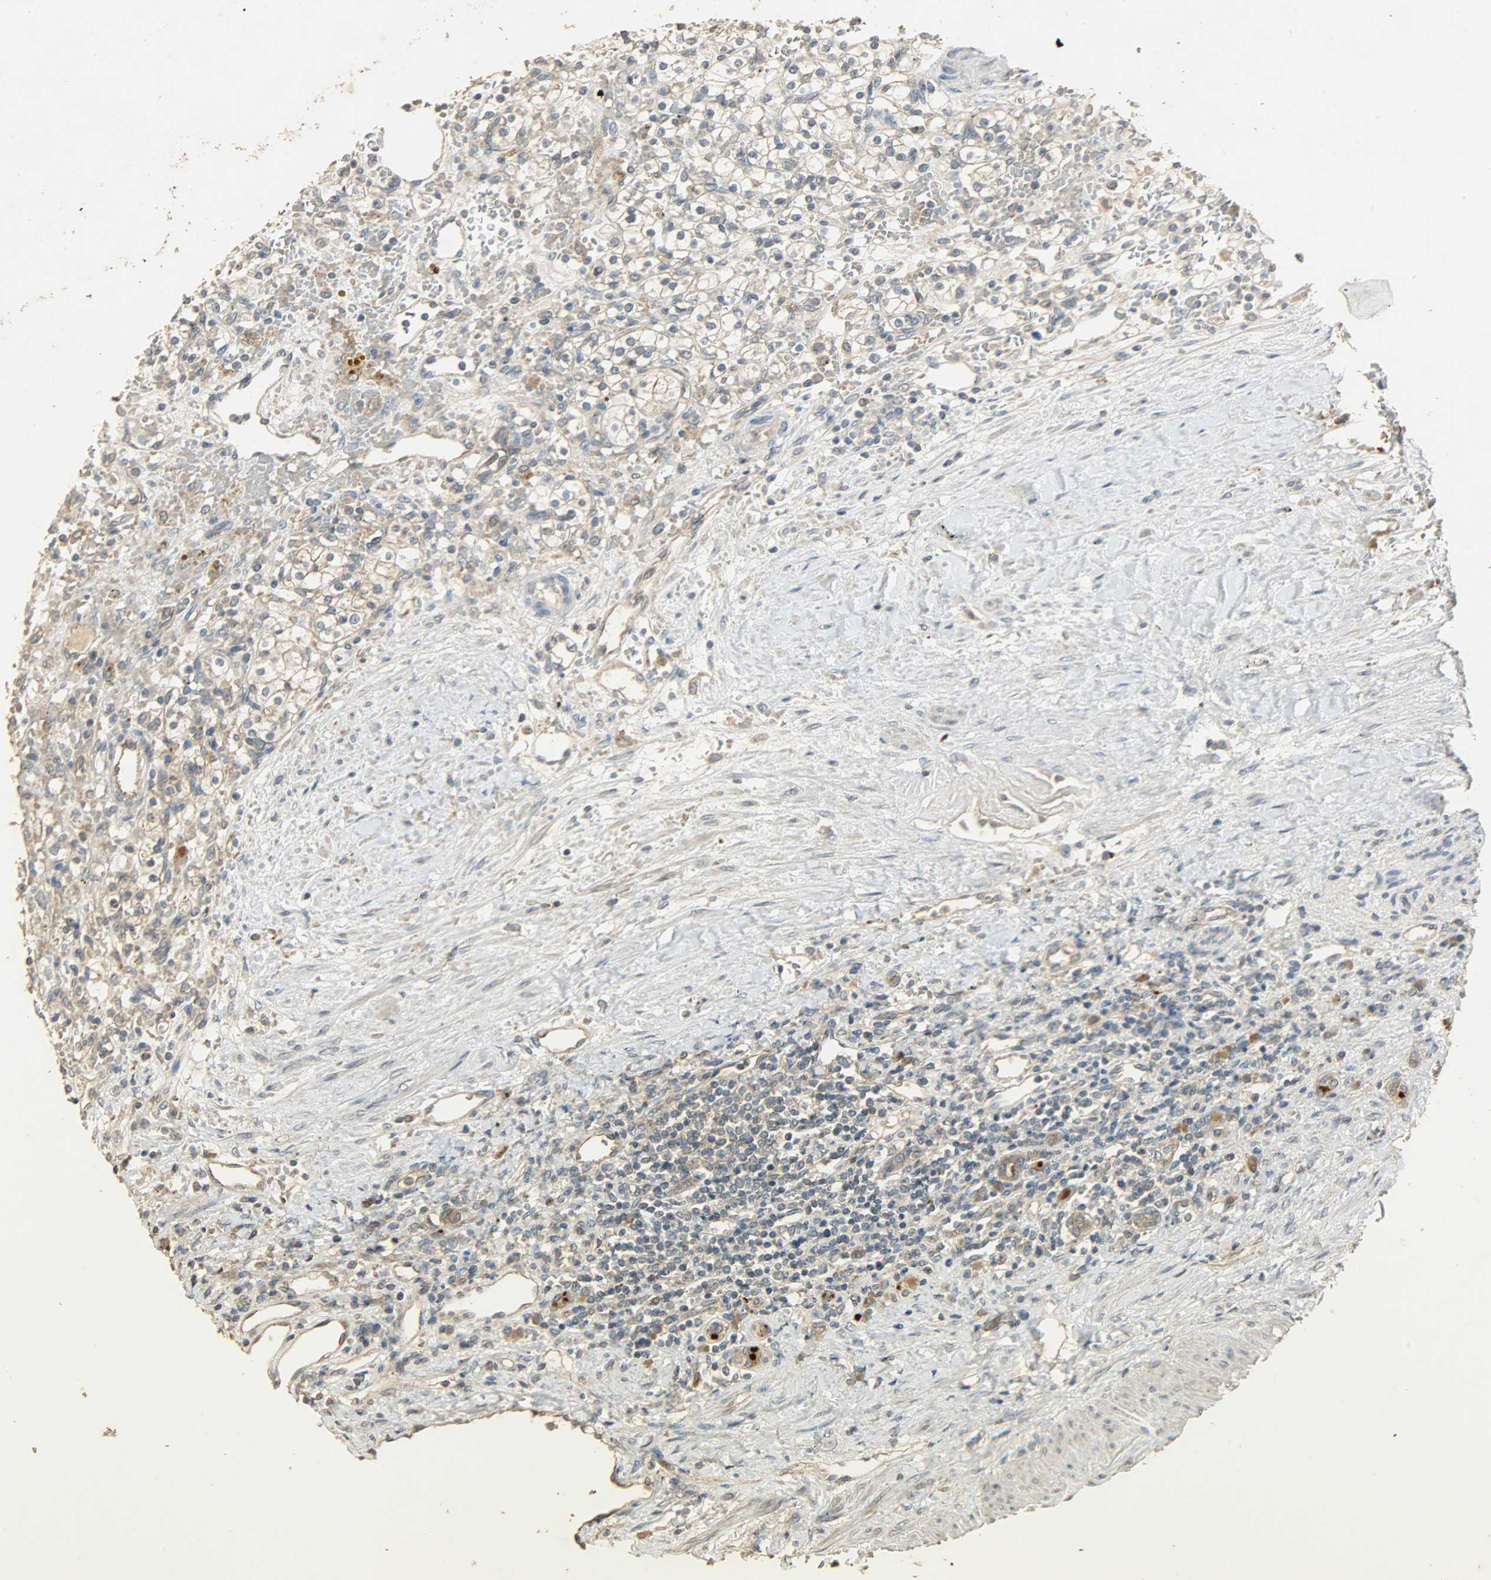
{"staining": {"intensity": "weak", "quantity": ">75%", "location": "cytoplasmic/membranous"}, "tissue": "renal cancer", "cell_type": "Tumor cells", "image_type": "cancer", "snomed": [{"axis": "morphology", "description": "Normal tissue, NOS"}, {"axis": "morphology", "description": "Adenocarcinoma, NOS"}, {"axis": "topography", "description": "Kidney"}], "caption": "The photomicrograph demonstrates a brown stain indicating the presence of a protein in the cytoplasmic/membranous of tumor cells in adenocarcinoma (renal).", "gene": "ATP2B1", "patient": {"sex": "female", "age": 55}}